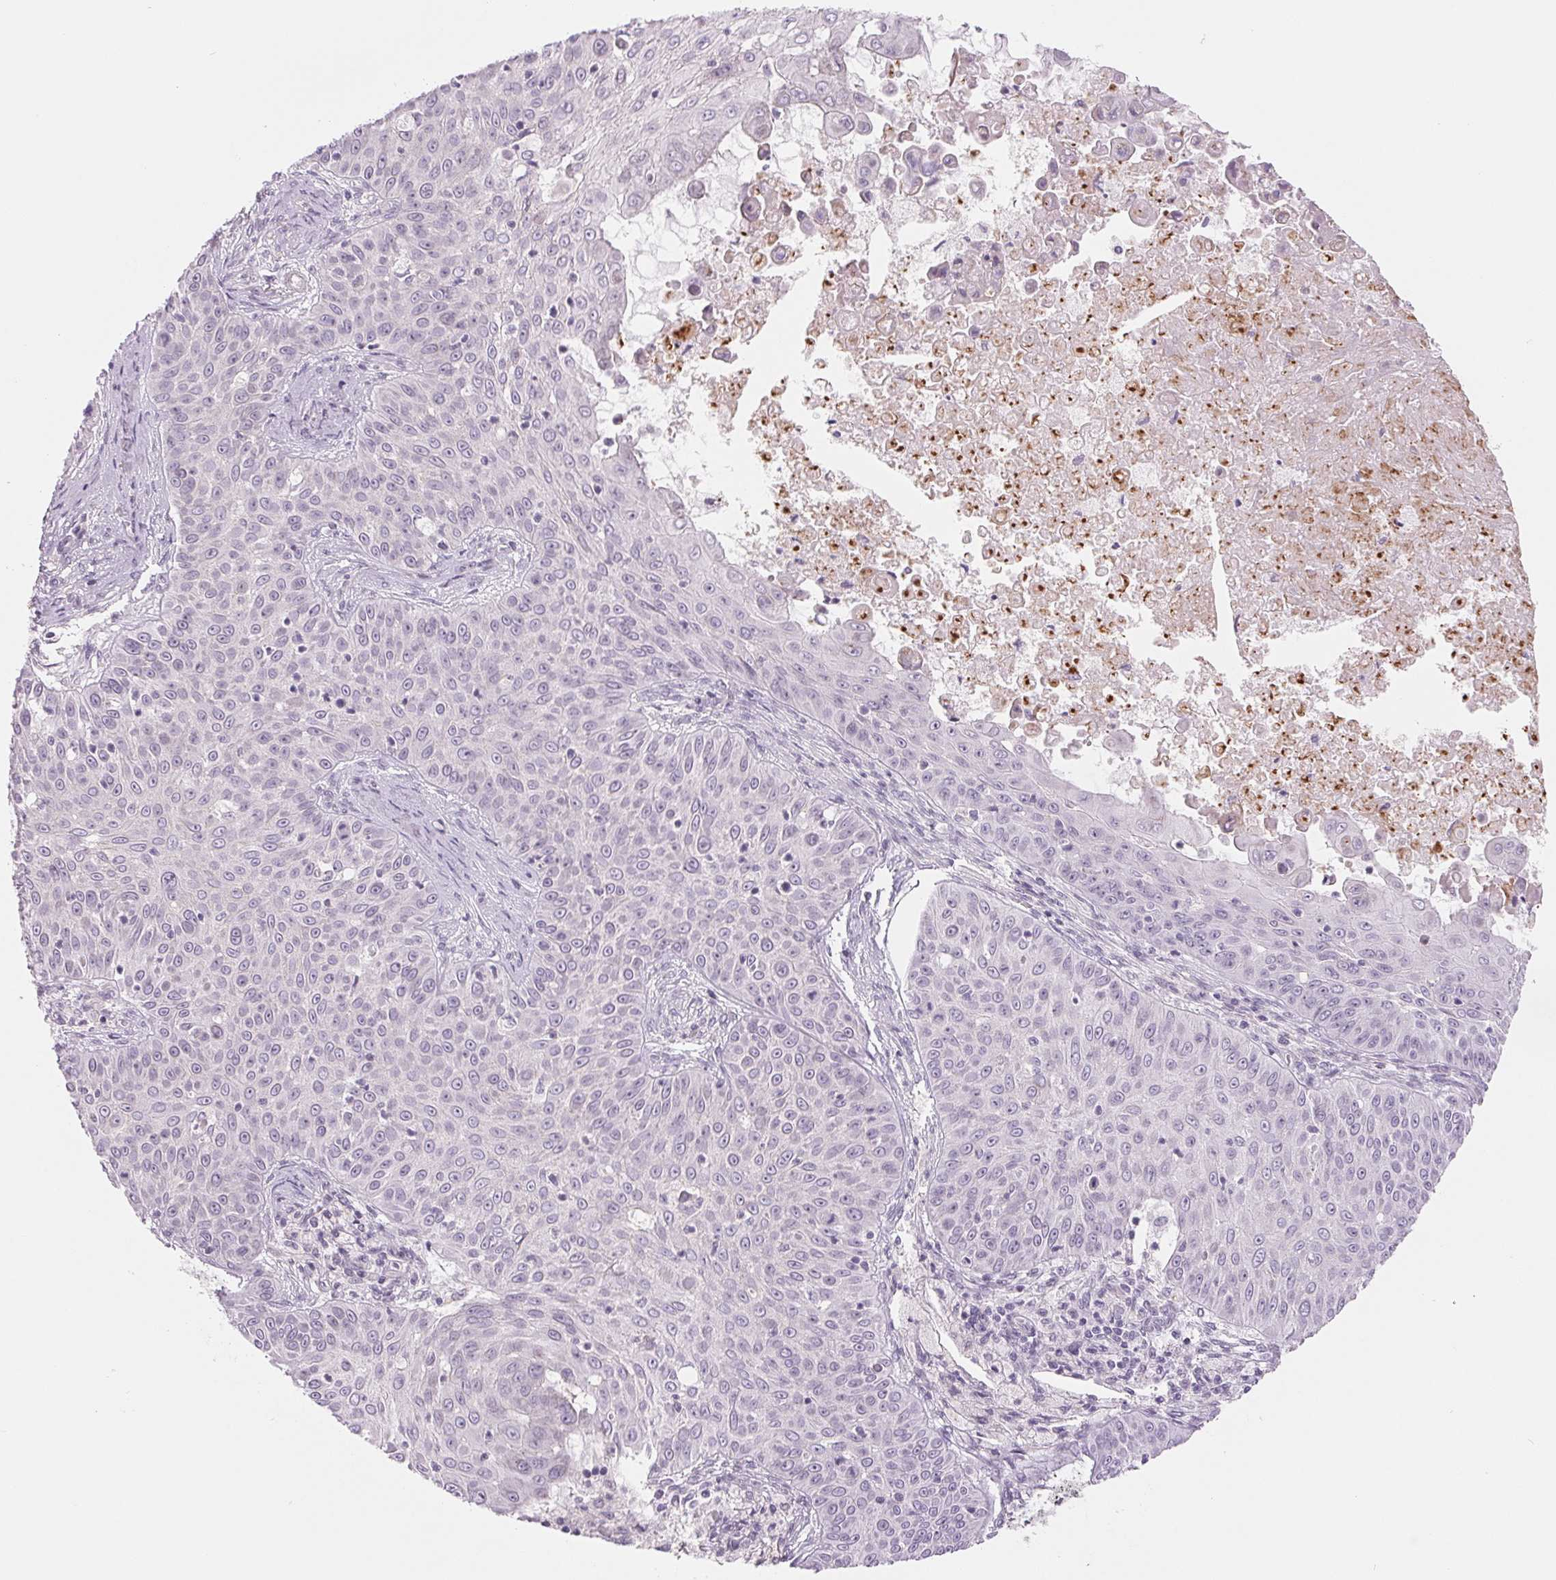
{"staining": {"intensity": "negative", "quantity": "none", "location": "none"}, "tissue": "skin cancer", "cell_type": "Tumor cells", "image_type": "cancer", "snomed": [{"axis": "morphology", "description": "Squamous cell carcinoma, NOS"}, {"axis": "topography", "description": "Skin"}], "caption": "Photomicrograph shows no significant protein positivity in tumor cells of skin cancer (squamous cell carcinoma).", "gene": "CCDC168", "patient": {"sex": "male", "age": 82}}